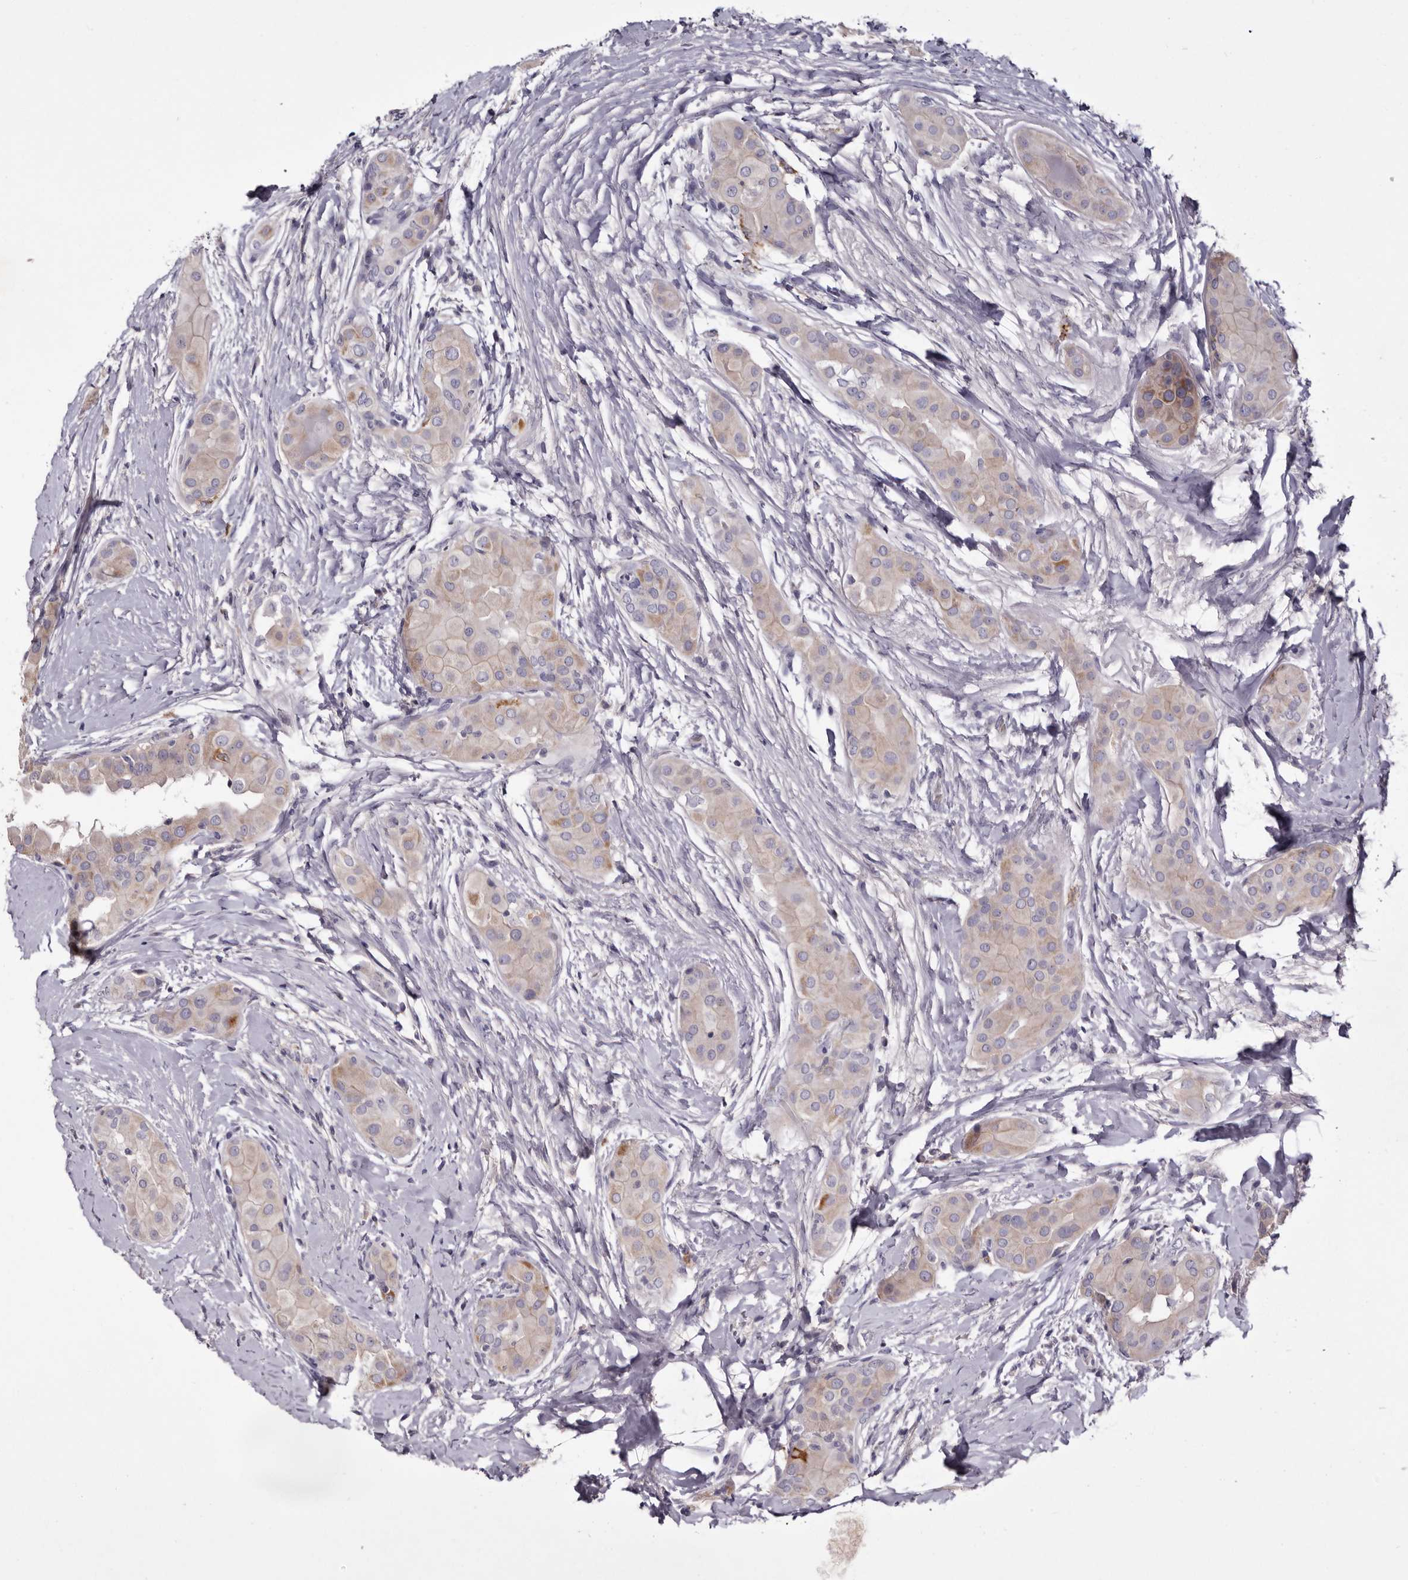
{"staining": {"intensity": "weak", "quantity": ">75%", "location": "cytoplasmic/membranous"}, "tissue": "thyroid cancer", "cell_type": "Tumor cells", "image_type": "cancer", "snomed": [{"axis": "morphology", "description": "Papillary adenocarcinoma, NOS"}, {"axis": "topography", "description": "Thyroid gland"}], "caption": "DAB (3,3'-diaminobenzidine) immunohistochemical staining of human thyroid papillary adenocarcinoma reveals weak cytoplasmic/membranous protein positivity in about >75% of tumor cells.", "gene": "S1PR5", "patient": {"sex": "male", "age": 33}}